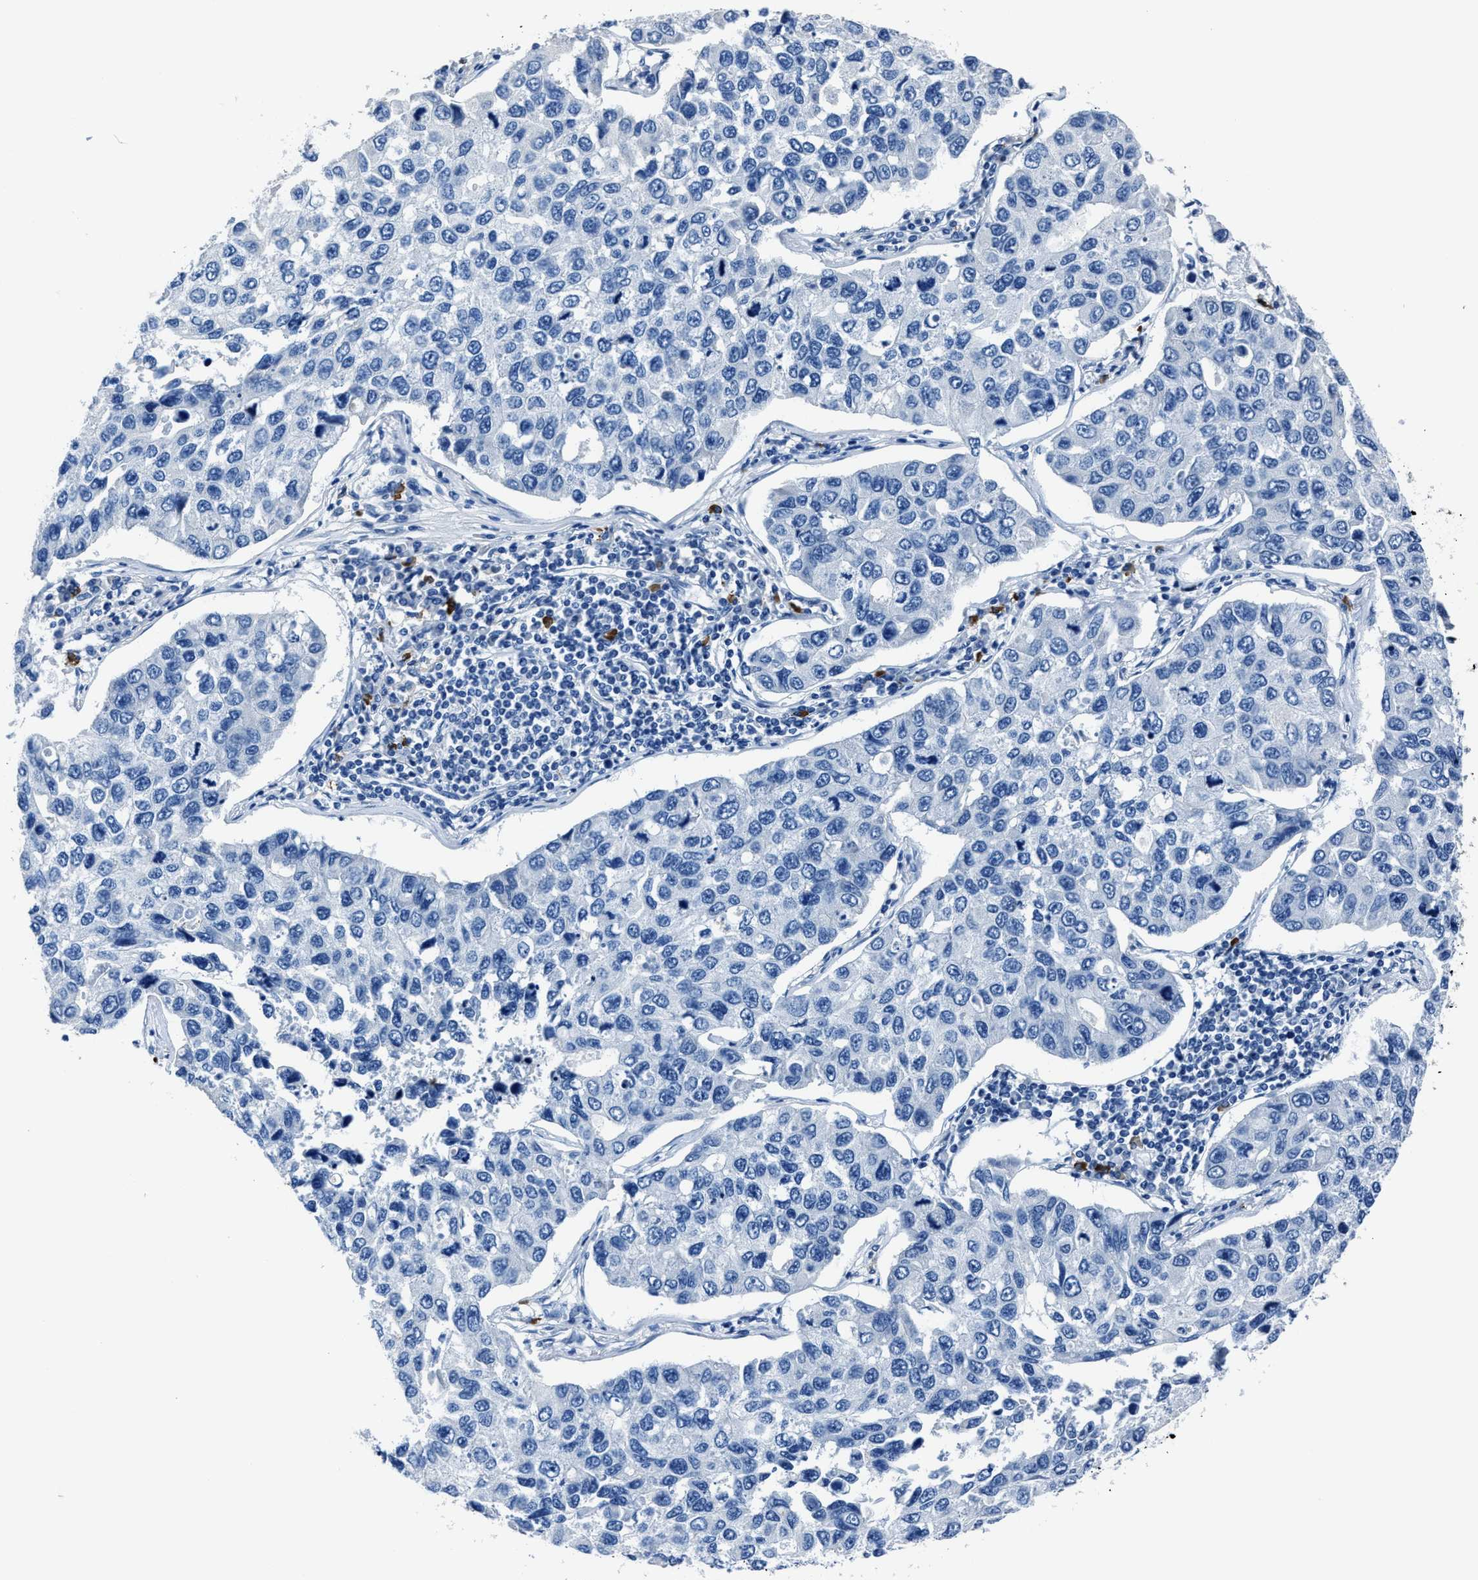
{"staining": {"intensity": "negative", "quantity": "none", "location": "none"}, "tissue": "lung cancer", "cell_type": "Tumor cells", "image_type": "cancer", "snomed": [{"axis": "morphology", "description": "Adenocarcinoma, NOS"}, {"axis": "topography", "description": "Lung"}], "caption": "DAB (3,3'-diaminobenzidine) immunohistochemical staining of human lung cancer (adenocarcinoma) reveals no significant staining in tumor cells.", "gene": "NACAD", "patient": {"sex": "male", "age": 64}}